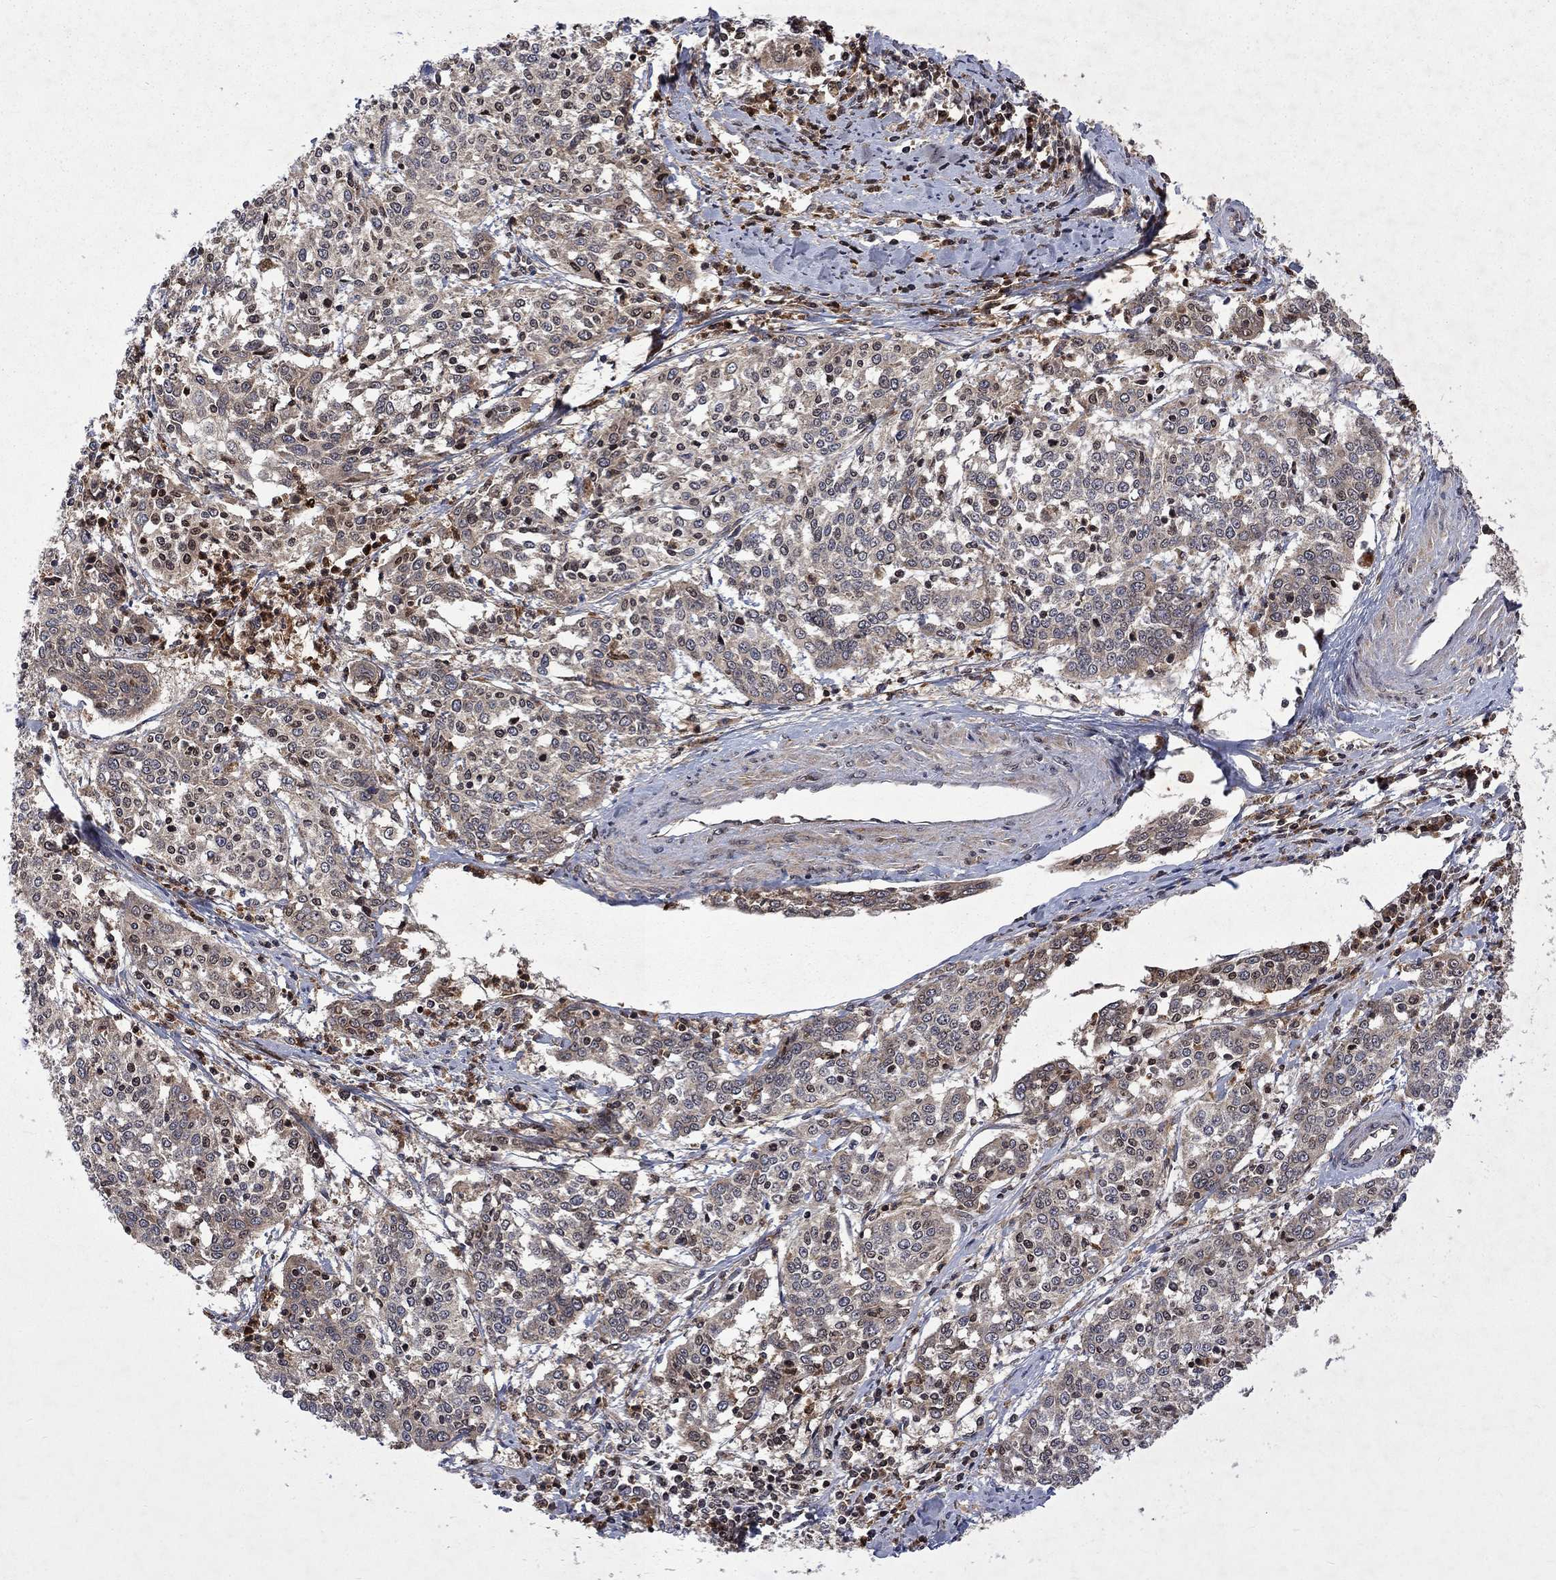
{"staining": {"intensity": "negative", "quantity": "none", "location": "none"}, "tissue": "cervical cancer", "cell_type": "Tumor cells", "image_type": "cancer", "snomed": [{"axis": "morphology", "description": "Squamous cell carcinoma, NOS"}, {"axis": "topography", "description": "Cervix"}], "caption": "Tumor cells are negative for brown protein staining in cervical cancer.", "gene": "TMEM33", "patient": {"sex": "female", "age": 41}}